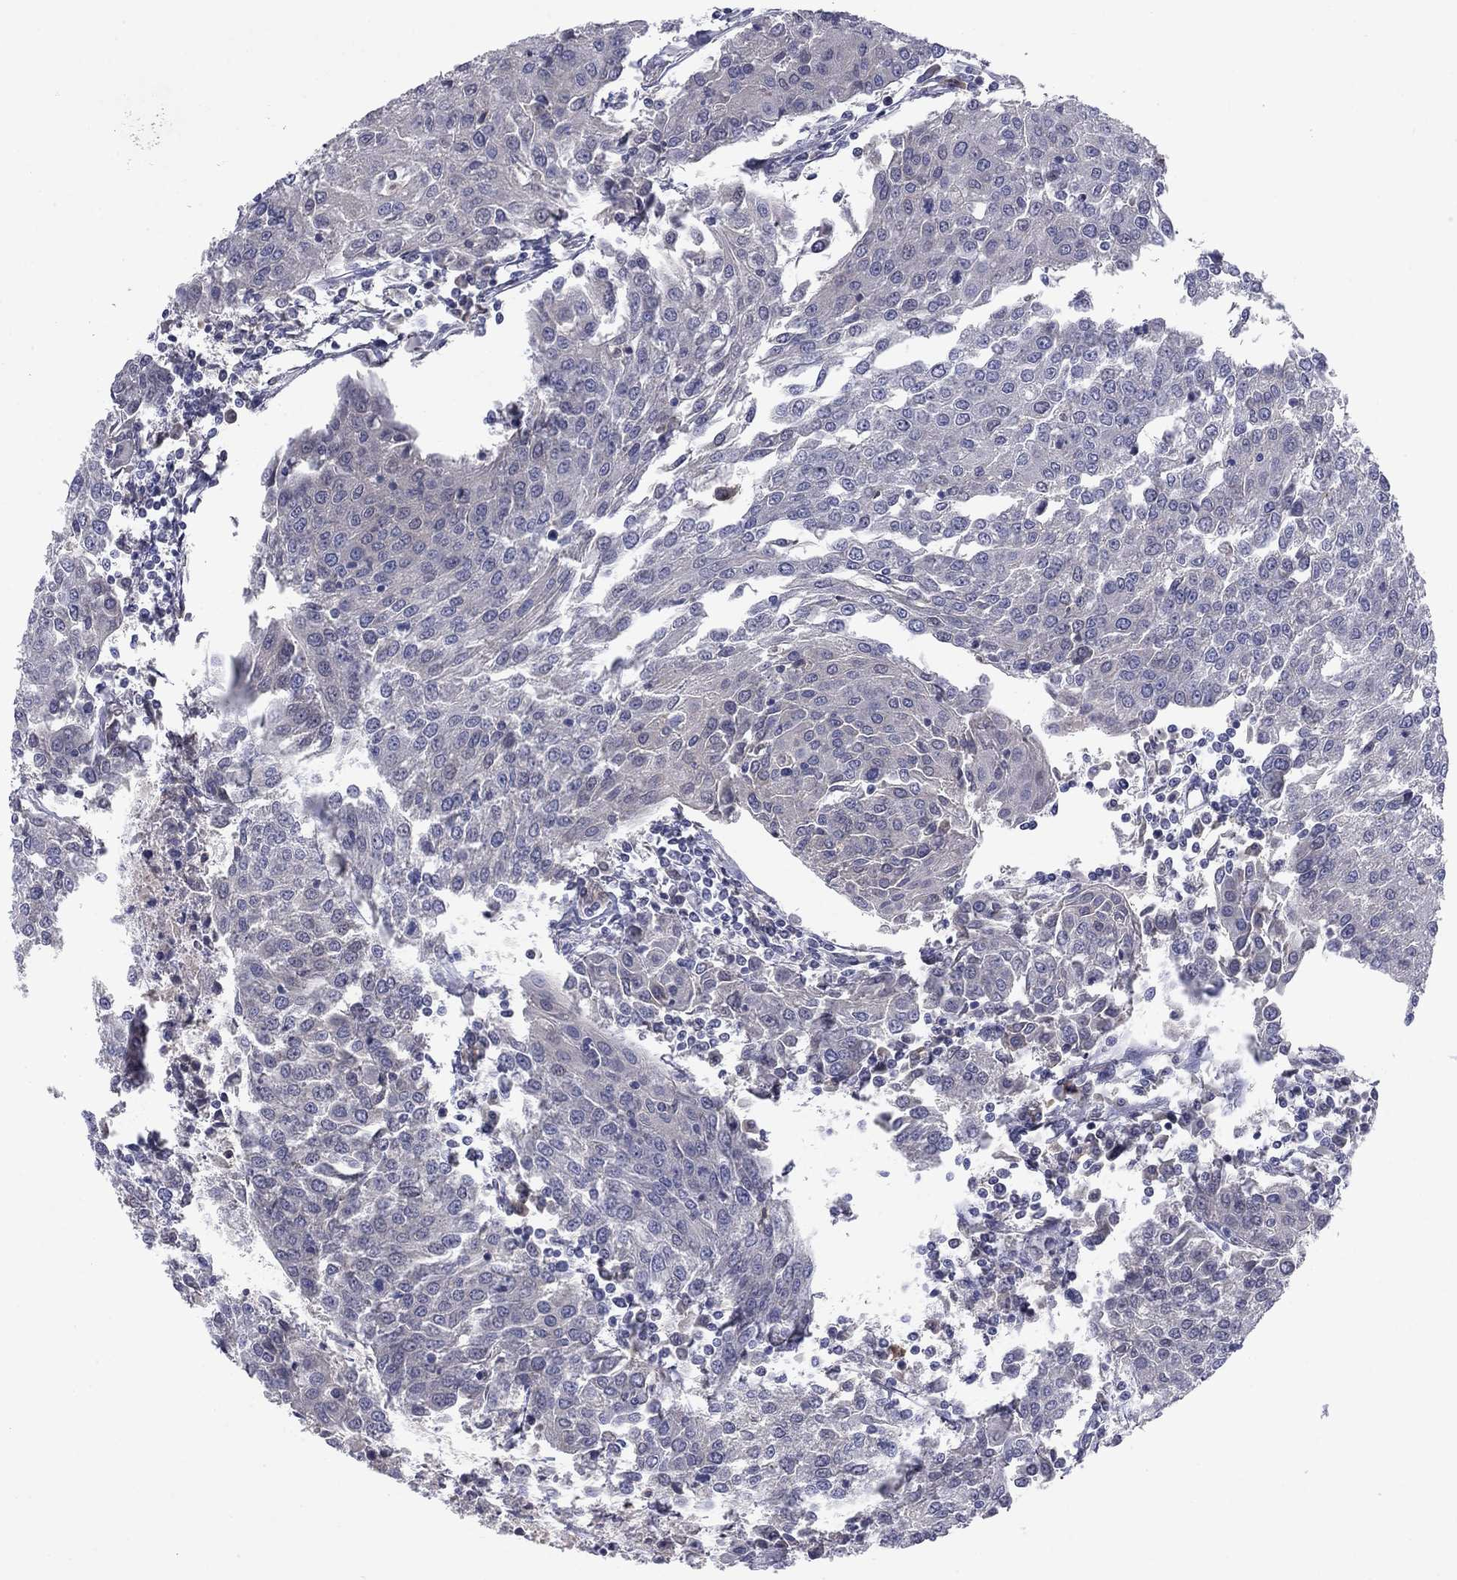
{"staining": {"intensity": "negative", "quantity": "none", "location": "none"}, "tissue": "urothelial cancer", "cell_type": "Tumor cells", "image_type": "cancer", "snomed": [{"axis": "morphology", "description": "Urothelial carcinoma, High grade"}, {"axis": "topography", "description": "Urinary bladder"}], "caption": "Immunohistochemistry (IHC) image of urothelial cancer stained for a protein (brown), which demonstrates no staining in tumor cells. Brightfield microscopy of immunohistochemistry stained with DAB (3,3'-diaminobenzidine) (brown) and hematoxylin (blue), captured at high magnification.", "gene": "CACNA1A", "patient": {"sex": "female", "age": 85}}